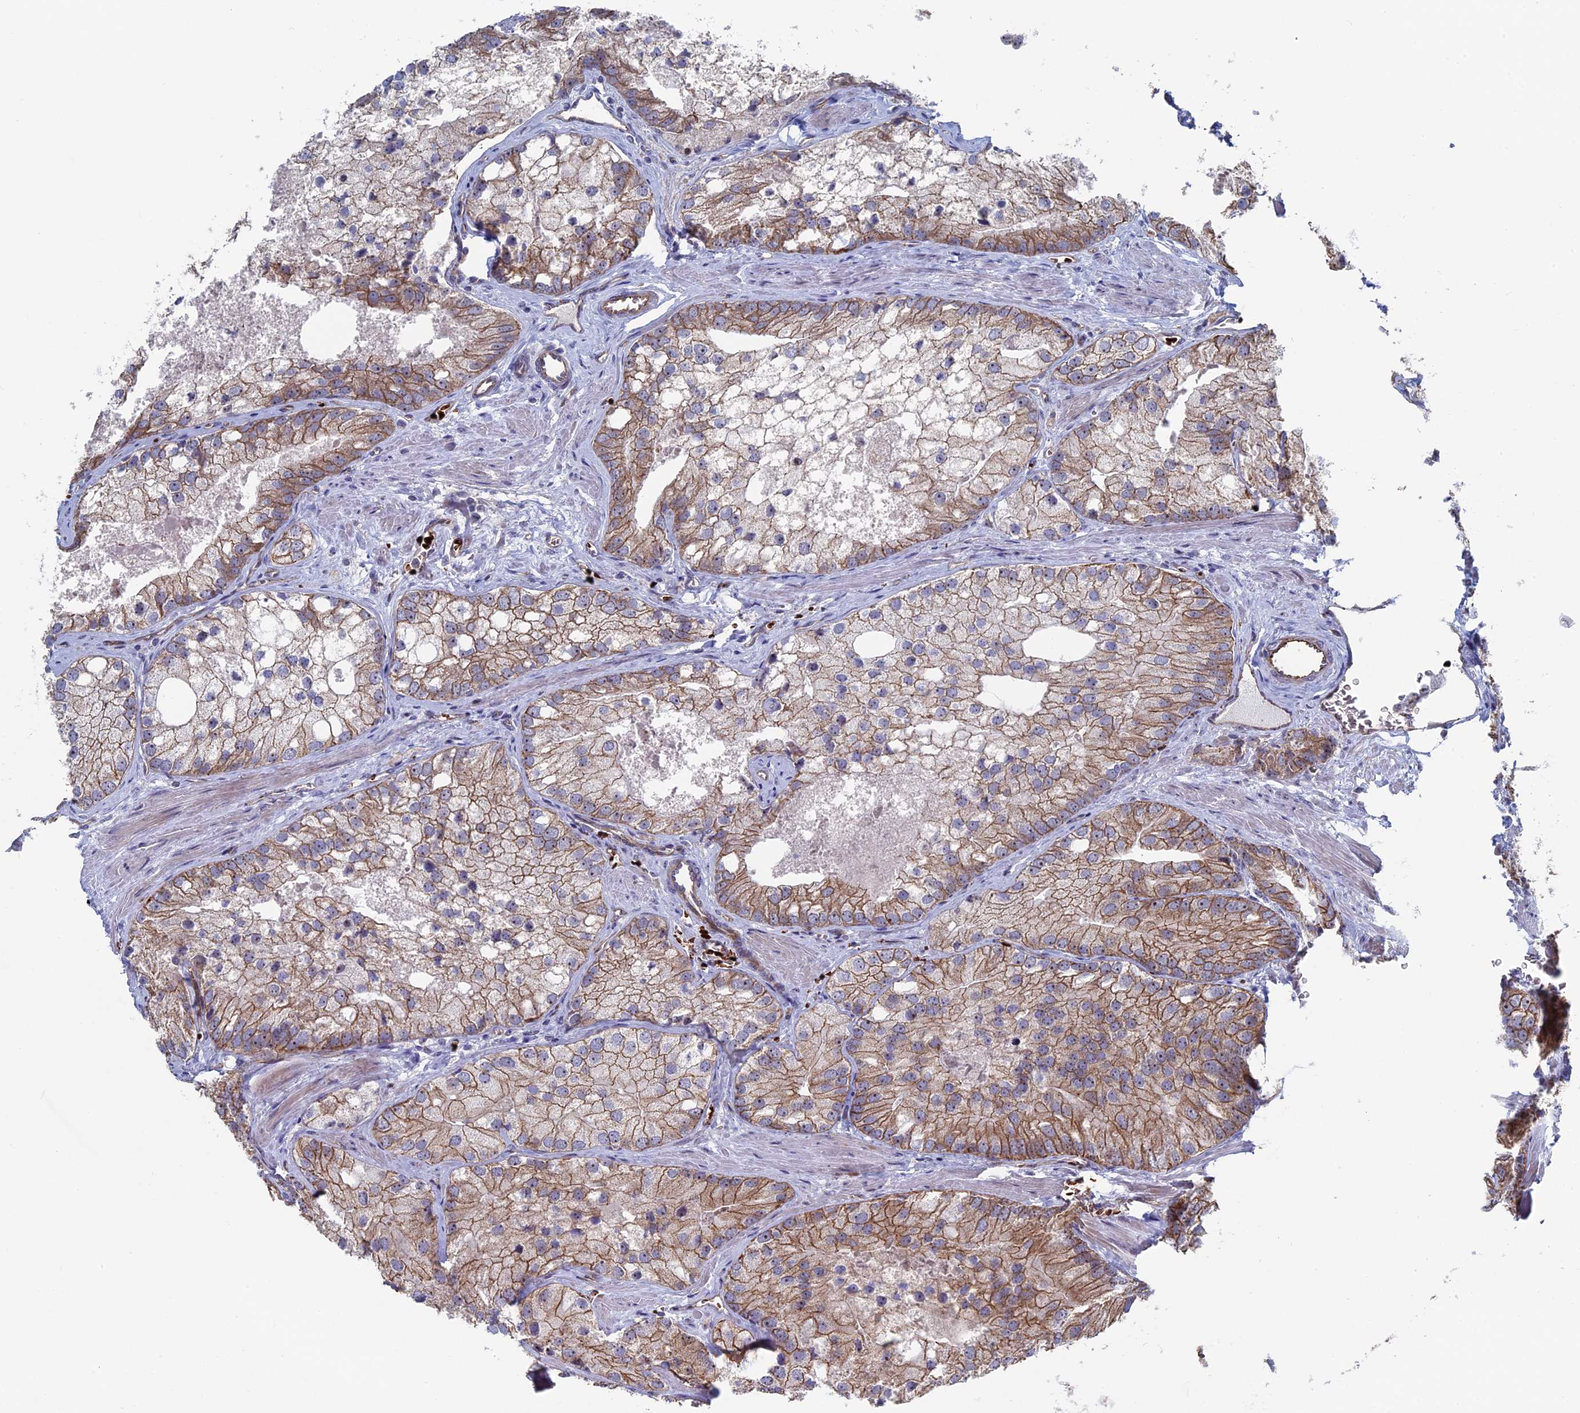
{"staining": {"intensity": "strong", "quantity": "25%-75%", "location": "cytoplasmic/membranous"}, "tissue": "prostate cancer", "cell_type": "Tumor cells", "image_type": "cancer", "snomed": [{"axis": "morphology", "description": "Adenocarcinoma, Low grade"}, {"axis": "topography", "description": "Prostate"}], "caption": "Prostate cancer (adenocarcinoma (low-grade)) tissue exhibits strong cytoplasmic/membranous positivity in approximately 25%-75% of tumor cells, visualized by immunohistochemistry.", "gene": "EXOSC9", "patient": {"sex": "male", "age": 69}}